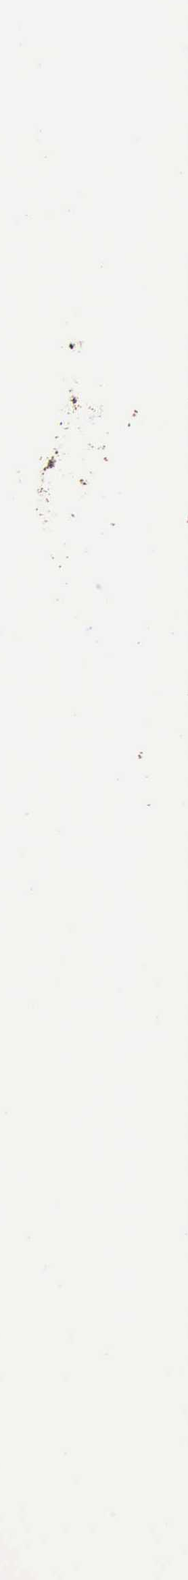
{"staining": {"intensity": "moderate", "quantity": ">75%", "location": "cytoplasmic/membranous"}, "tissue": "vagina", "cell_type": "Squamous epithelial cells", "image_type": "normal", "snomed": [{"axis": "morphology", "description": "Normal tissue, NOS"}, {"axis": "topography", "description": "Vagina"}], "caption": "IHC photomicrograph of unremarkable human vagina stained for a protein (brown), which shows medium levels of moderate cytoplasmic/membranous staining in about >75% of squamous epithelial cells.", "gene": "KRT13", "patient": {"sex": "female", "age": 46}}